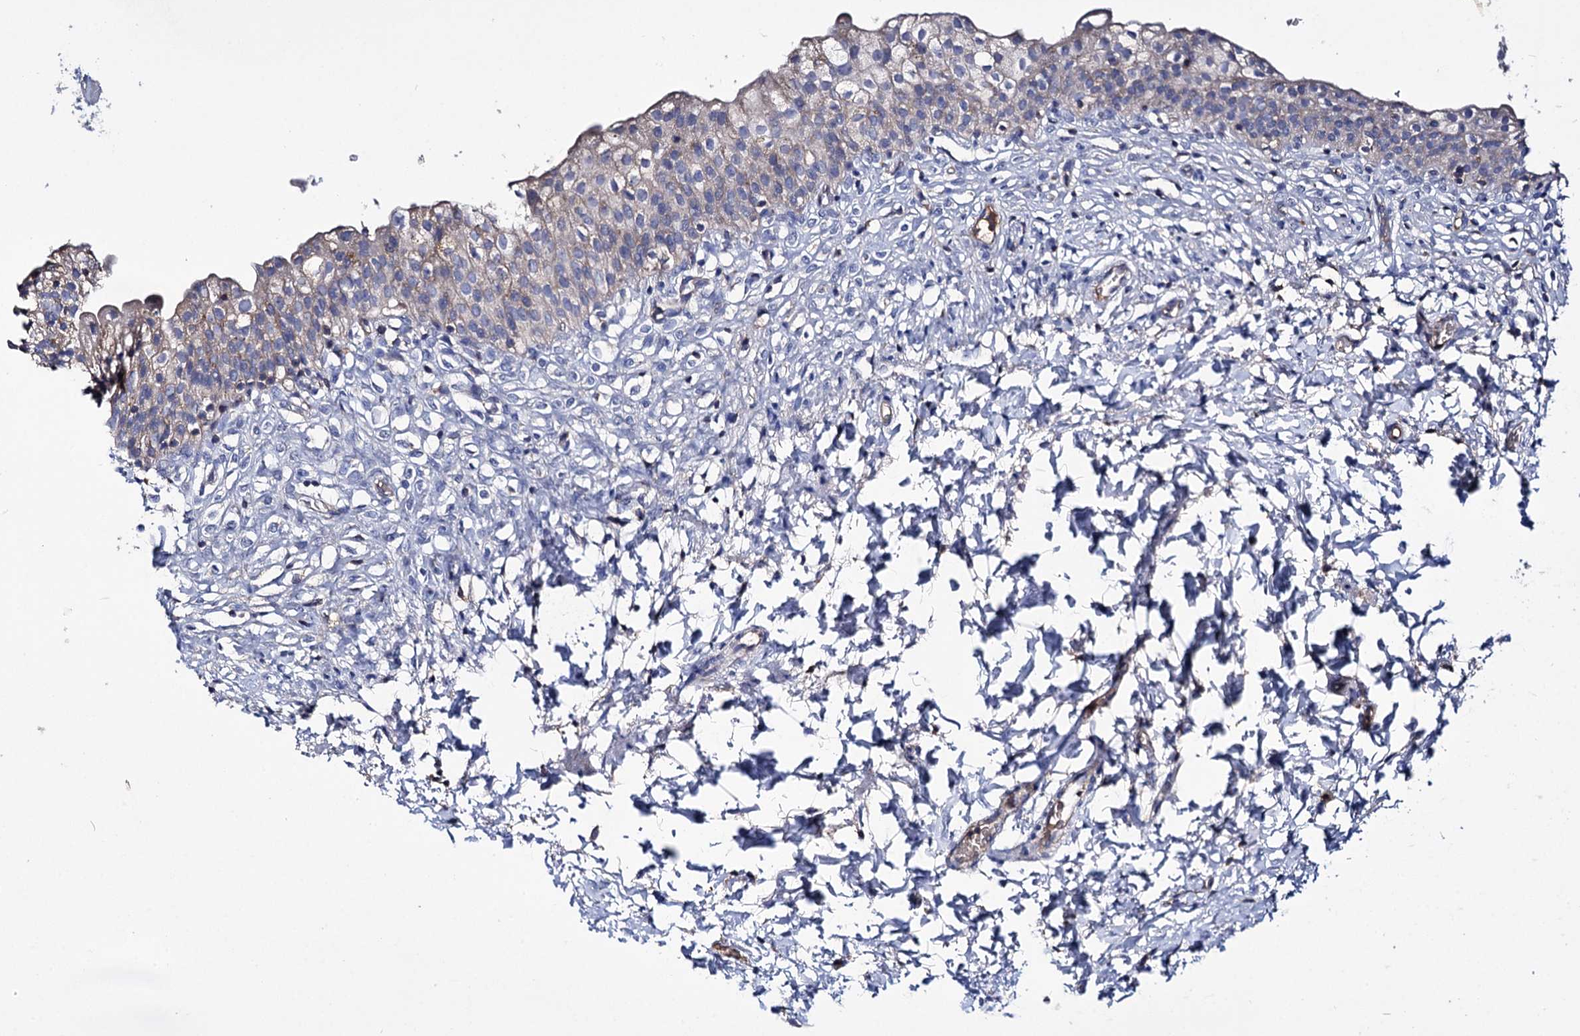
{"staining": {"intensity": "weak", "quantity": "<25%", "location": "cytoplasmic/membranous"}, "tissue": "urinary bladder", "cell_type": "Urothelial cells", "image_type": "normal", "snomed": [{"axis": "morphology", "description": "Normal tissue, NOS"}, {"axis": "topography", "description": "Urinary bladder"}], "caption": "Histopathology image shows no significant protein positivity in urothelial cells of unremarkable urinary bladder.", "gene": "CLPB", "patient": {"sex": "male", "age": 55}}